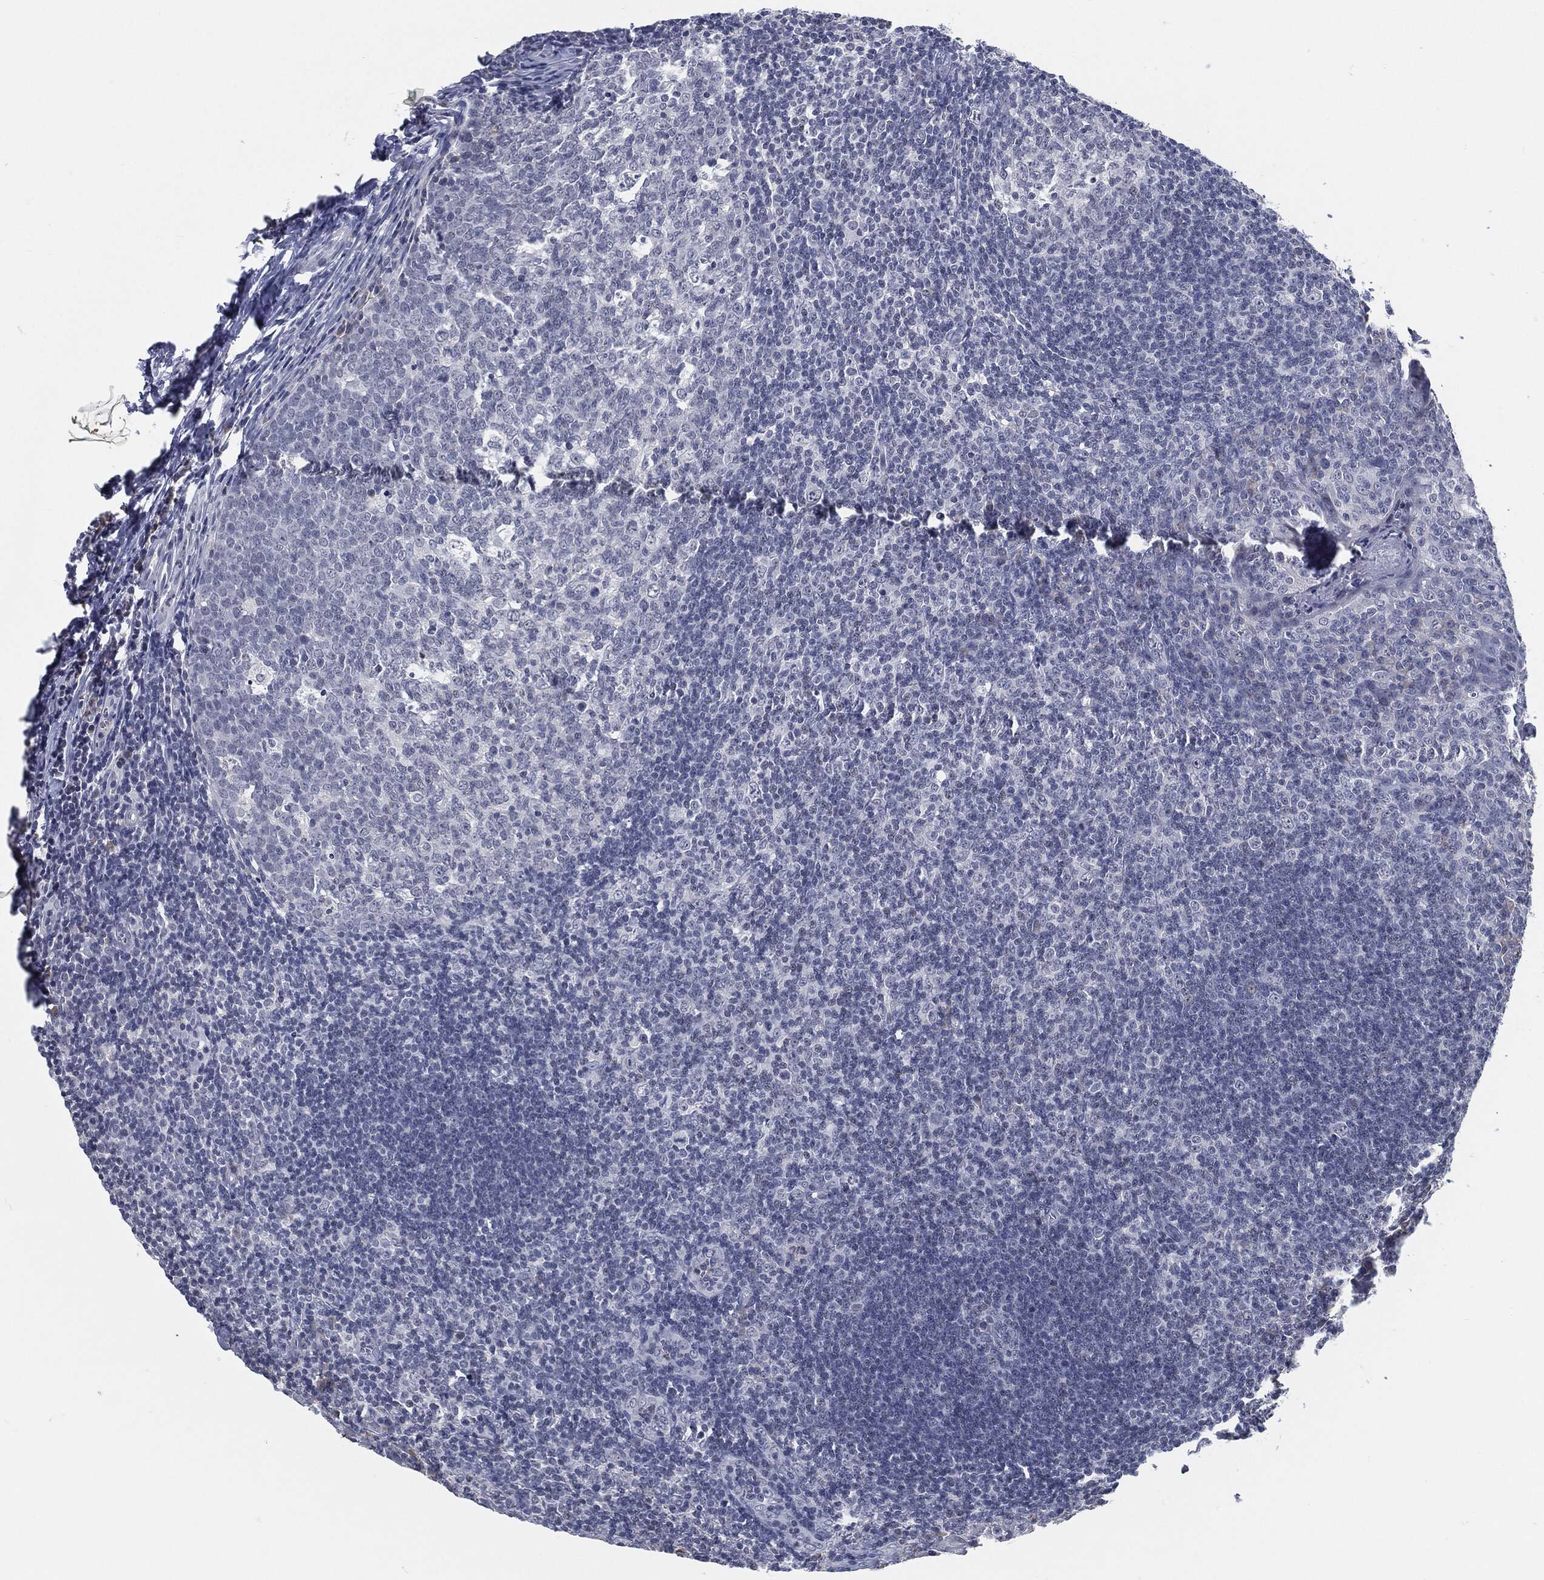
{"staining": {"intensity": "negative", "quantity": "none", "location": "none"}, "tissue": "tonsil", "cell_type": "Germinal center cells", "image_type": "normal", "snomed": [{"axis": "morphology", "description": "Normal tissue, NOS"}, {"axis": "topography", "description": "Tonsil"}], "caption": "DAB (3,3'-diaminobenzidine) immunohistochemical staining of normal tonsil exhibits no significant positivity in germinal center cells. (DAB immunohistochemistry visualized using brightfield microscopy, high magnification).", "gene": "PROM1", "patient": {"sex": "male", "age": 20}}